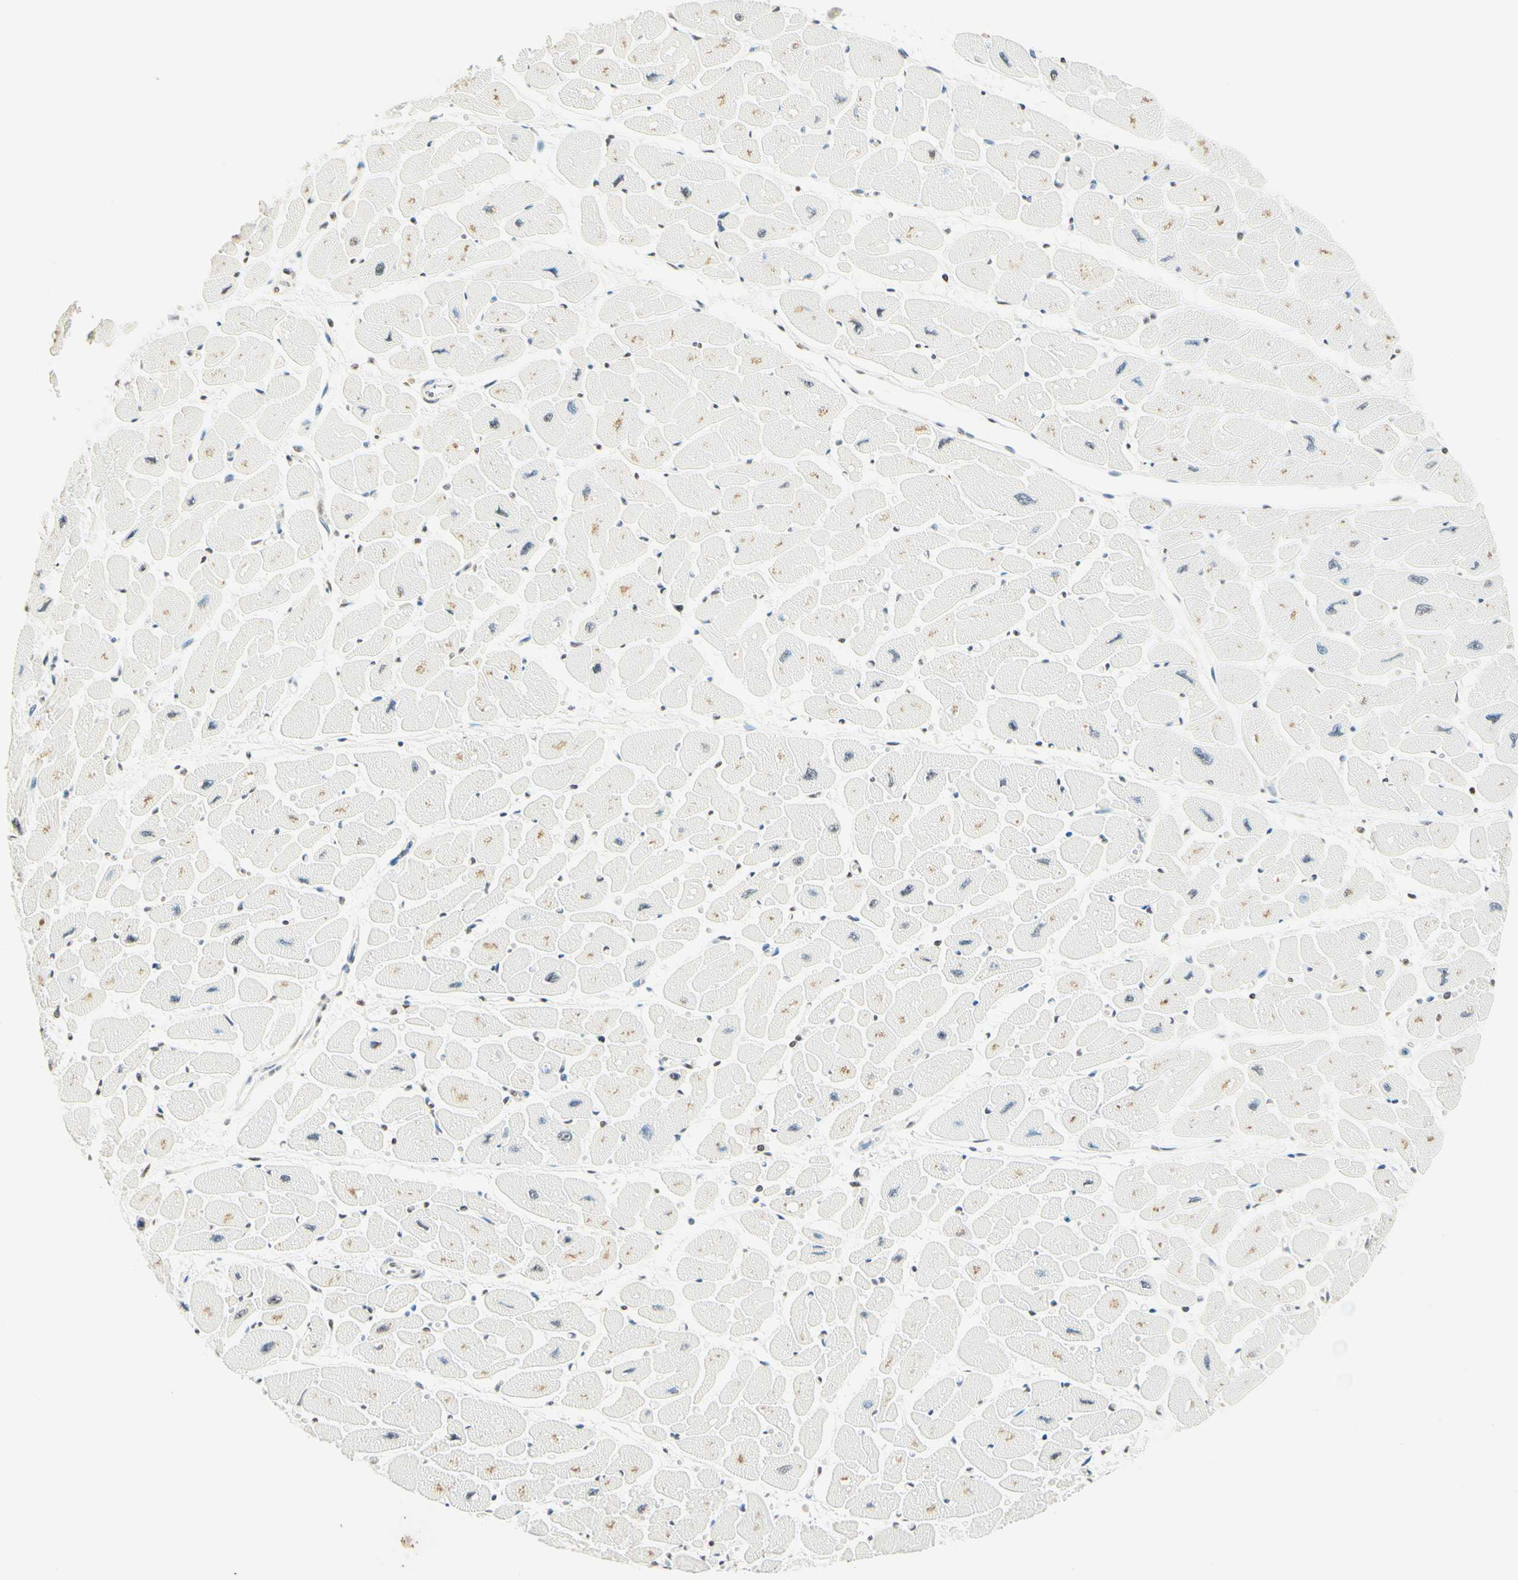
{"staining": {"intensity": "weak", "quantity": "25%-75%", "location": "nuclear"}, "tissue": "heart muscle", "cell_type": "Cardiomyocytes", "image_type": "normal", "snomed": [{"axis": "morphology", "description": "Normal tissue, NOS"}, {"axis": "topography", "description": "Heart"}], "caption": "Immunohistochemistry (IHC) micrograph of benign human heart muscle stained for a protein (brown), which exhibits low levels of weak nuclear expression in approximately 25%-75% of cardiomyocytes.", "gene": "MSH2", "patient": {"sex": "female", "age": 54}}